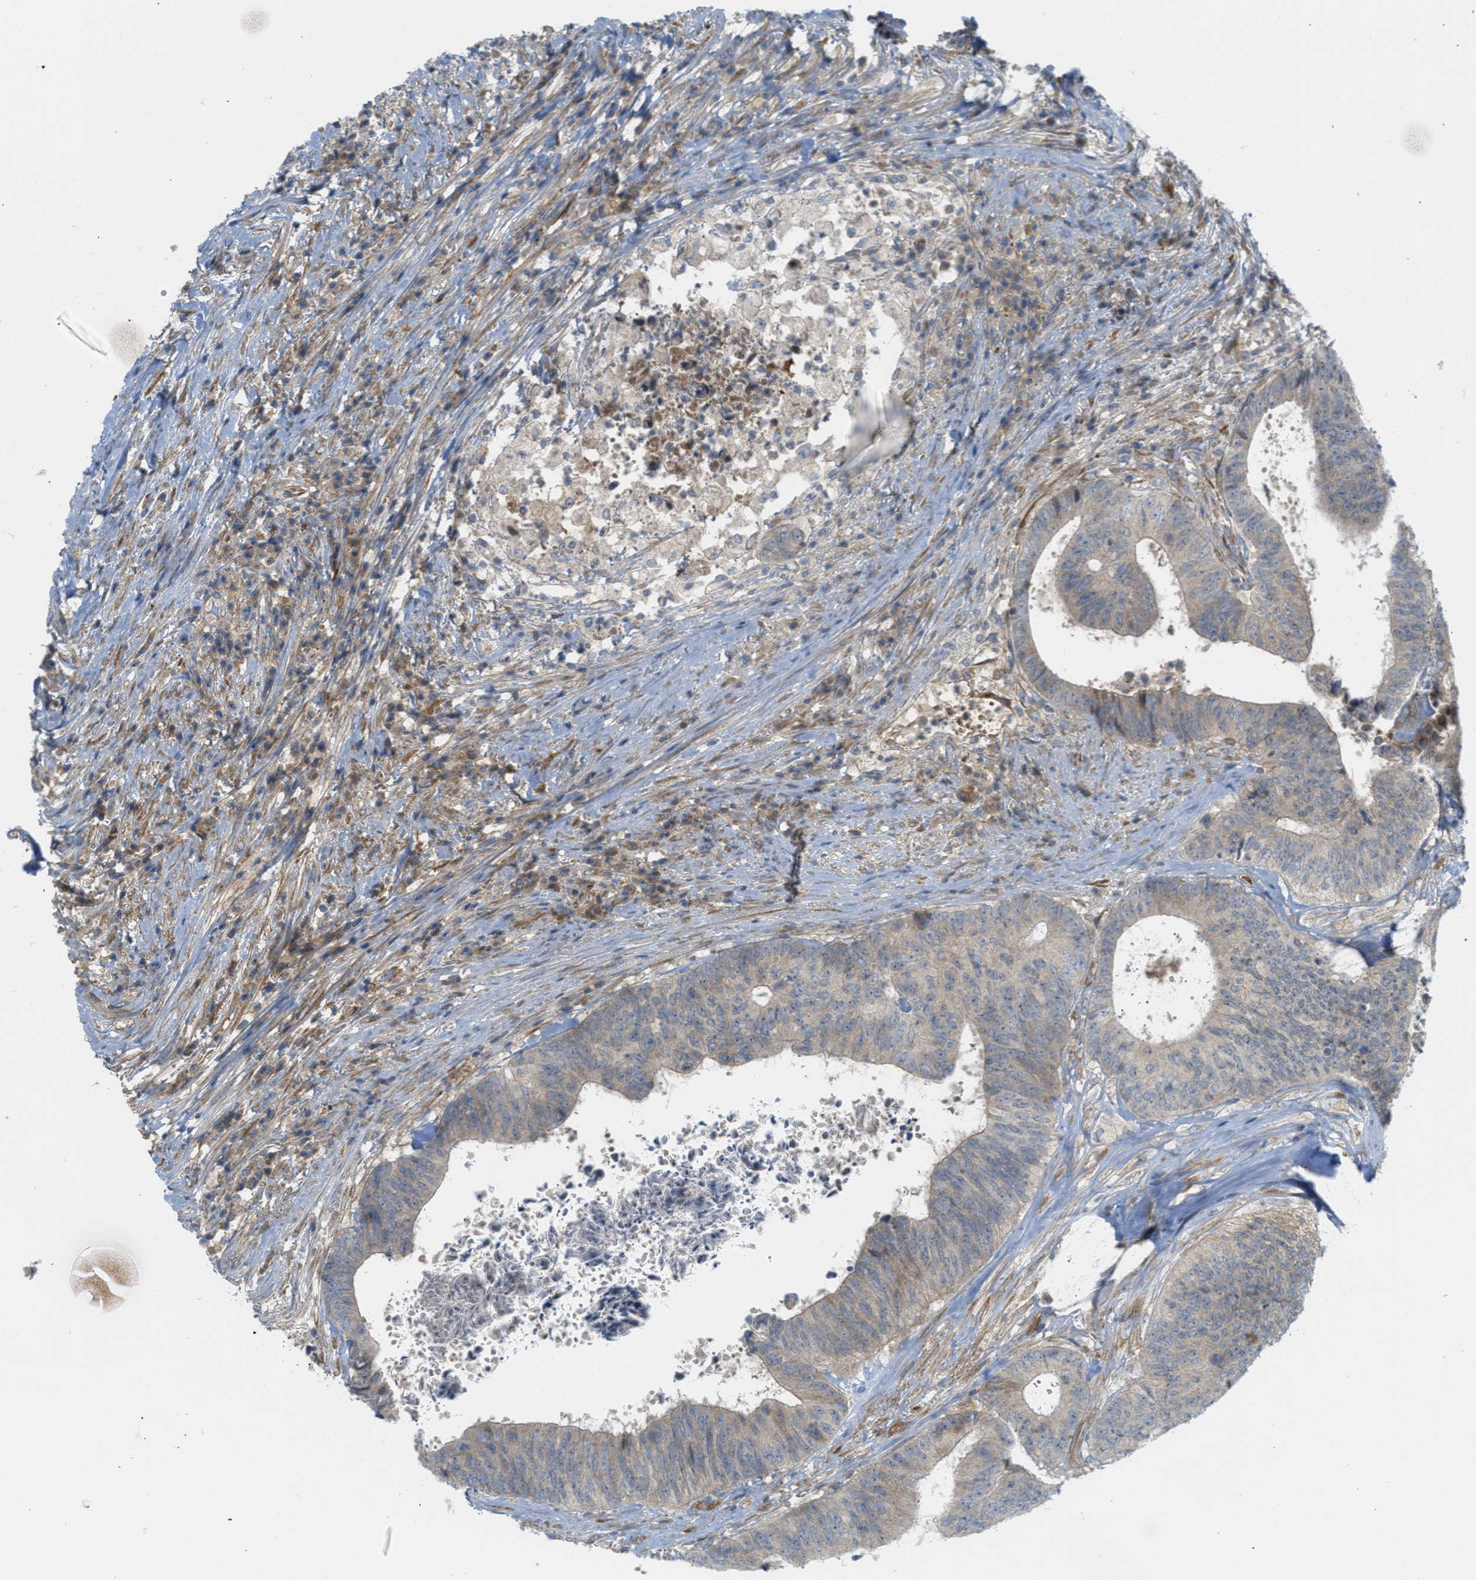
{"staining": {"intensity": "weak", "quantity": ">75%", "location": "cytoplasmic/membranous"}, "tissue": "colorectal cancer", "cell_type": "Tumor cells", "image_type": "cancer", "snomed": [{"axis": "morphology", "description": "Adenocarcinoma, NOS"}, {"axis": "topography", "description": "Rectum"}], "caption": "Weak cytoplasmic/membranous expression for a protein is appreciated in approximately >75% of tumor cells of colorectal adenocarcinoma using IHC.", "gene": "PROC", "patient": {"sex": "male", "age": 72}}